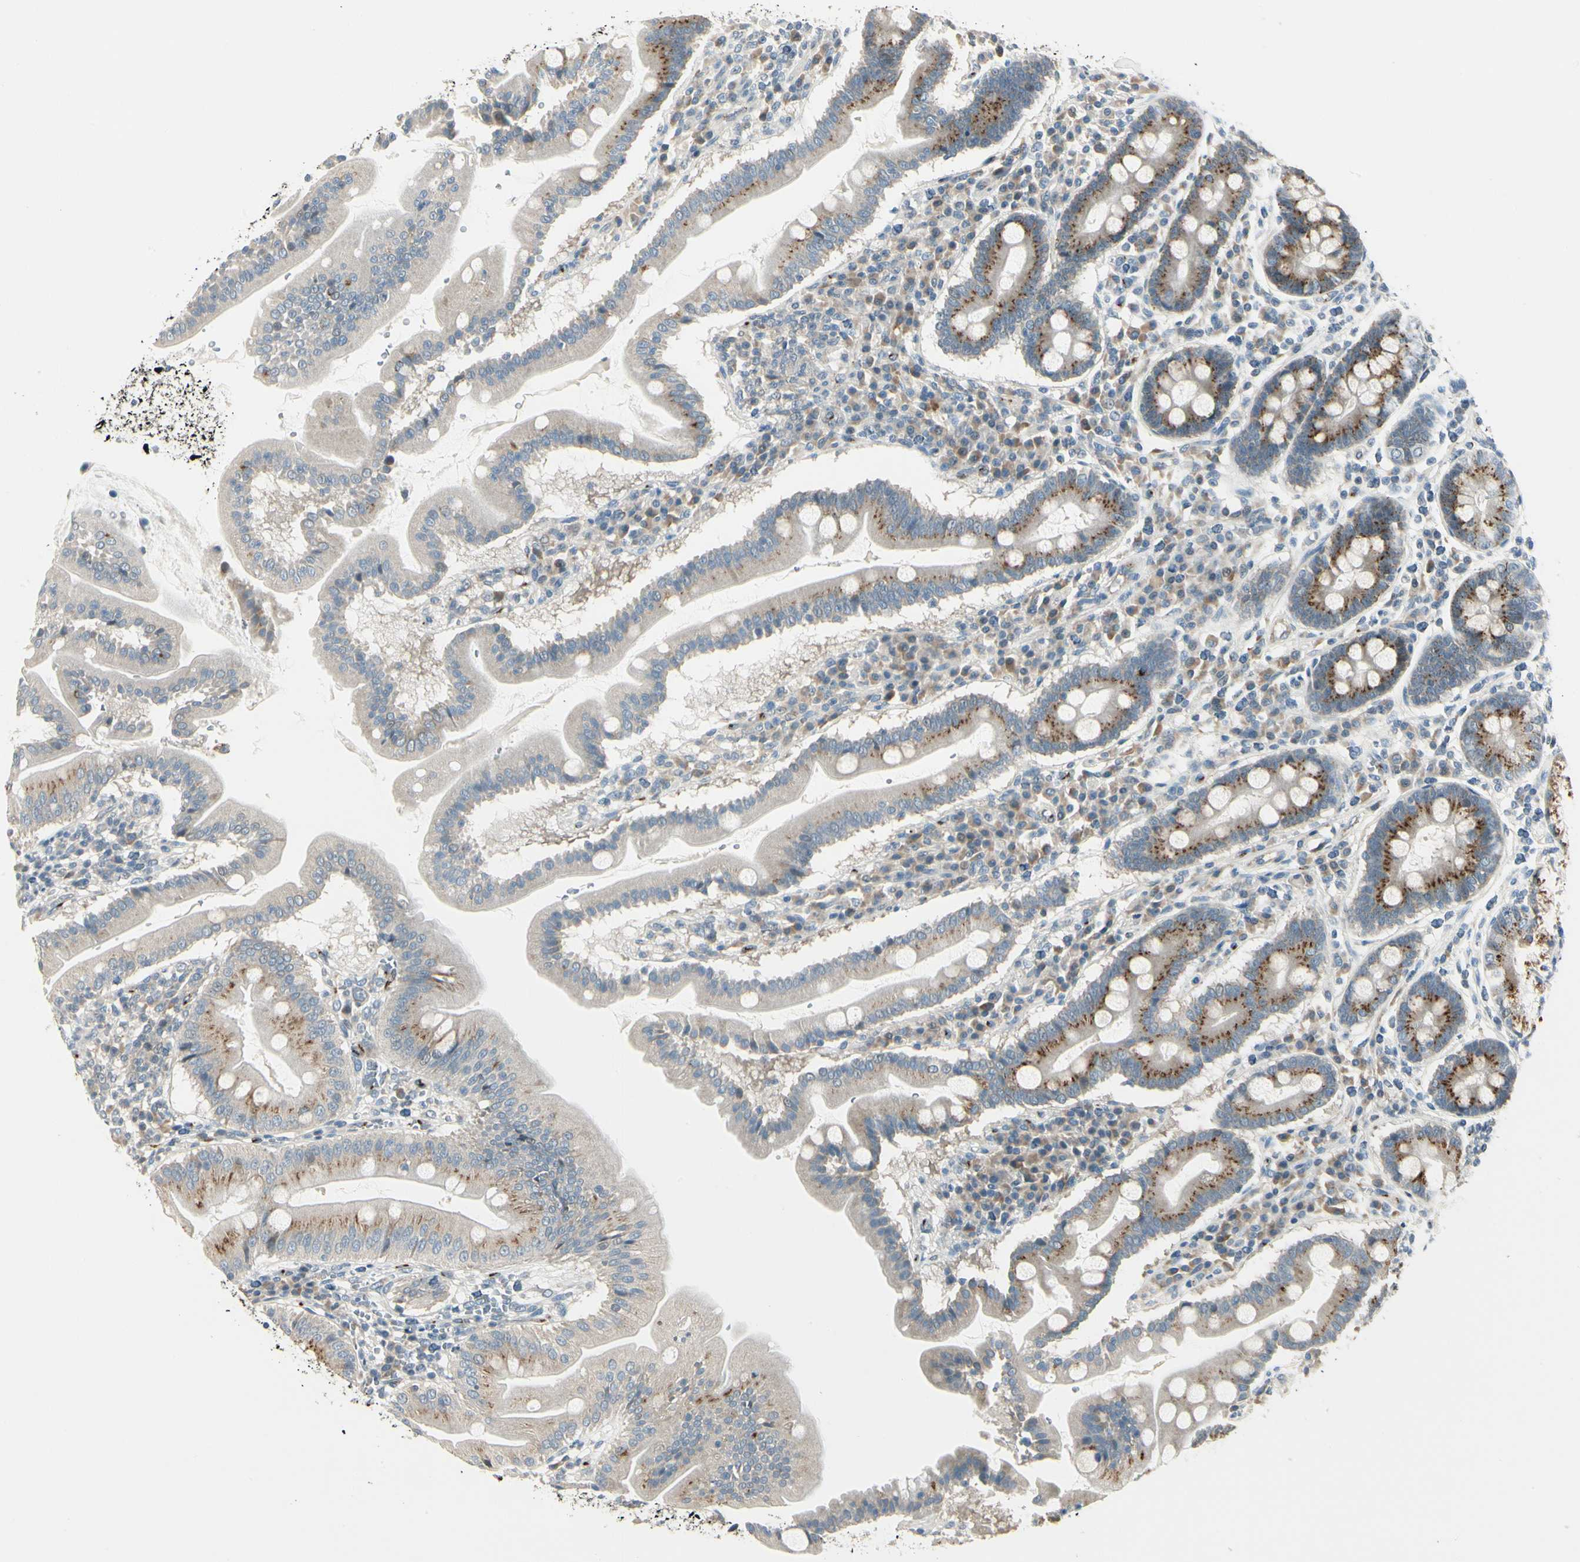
{"staining": {"intensity": "moderate", "quantity": "25%-75%", "location": "cytoplasmic/membranous"}, "tissue": "duodenum", "cell_type": "Glandular cells", "image_type": "normal", "snomed": [{"axis": "morphology", "description": "Normal tissue, NOS"}, {"axis": "topography", "description": "Duodenum"}], "caption": "Immunohistochemical staining of normal human duodenum displays moderate cytoplasmic/membranous protein staining in about 25%-75% of glandular cells.", "gene": "MANSC1", "patient": {"sex": "male", "age": 50}}